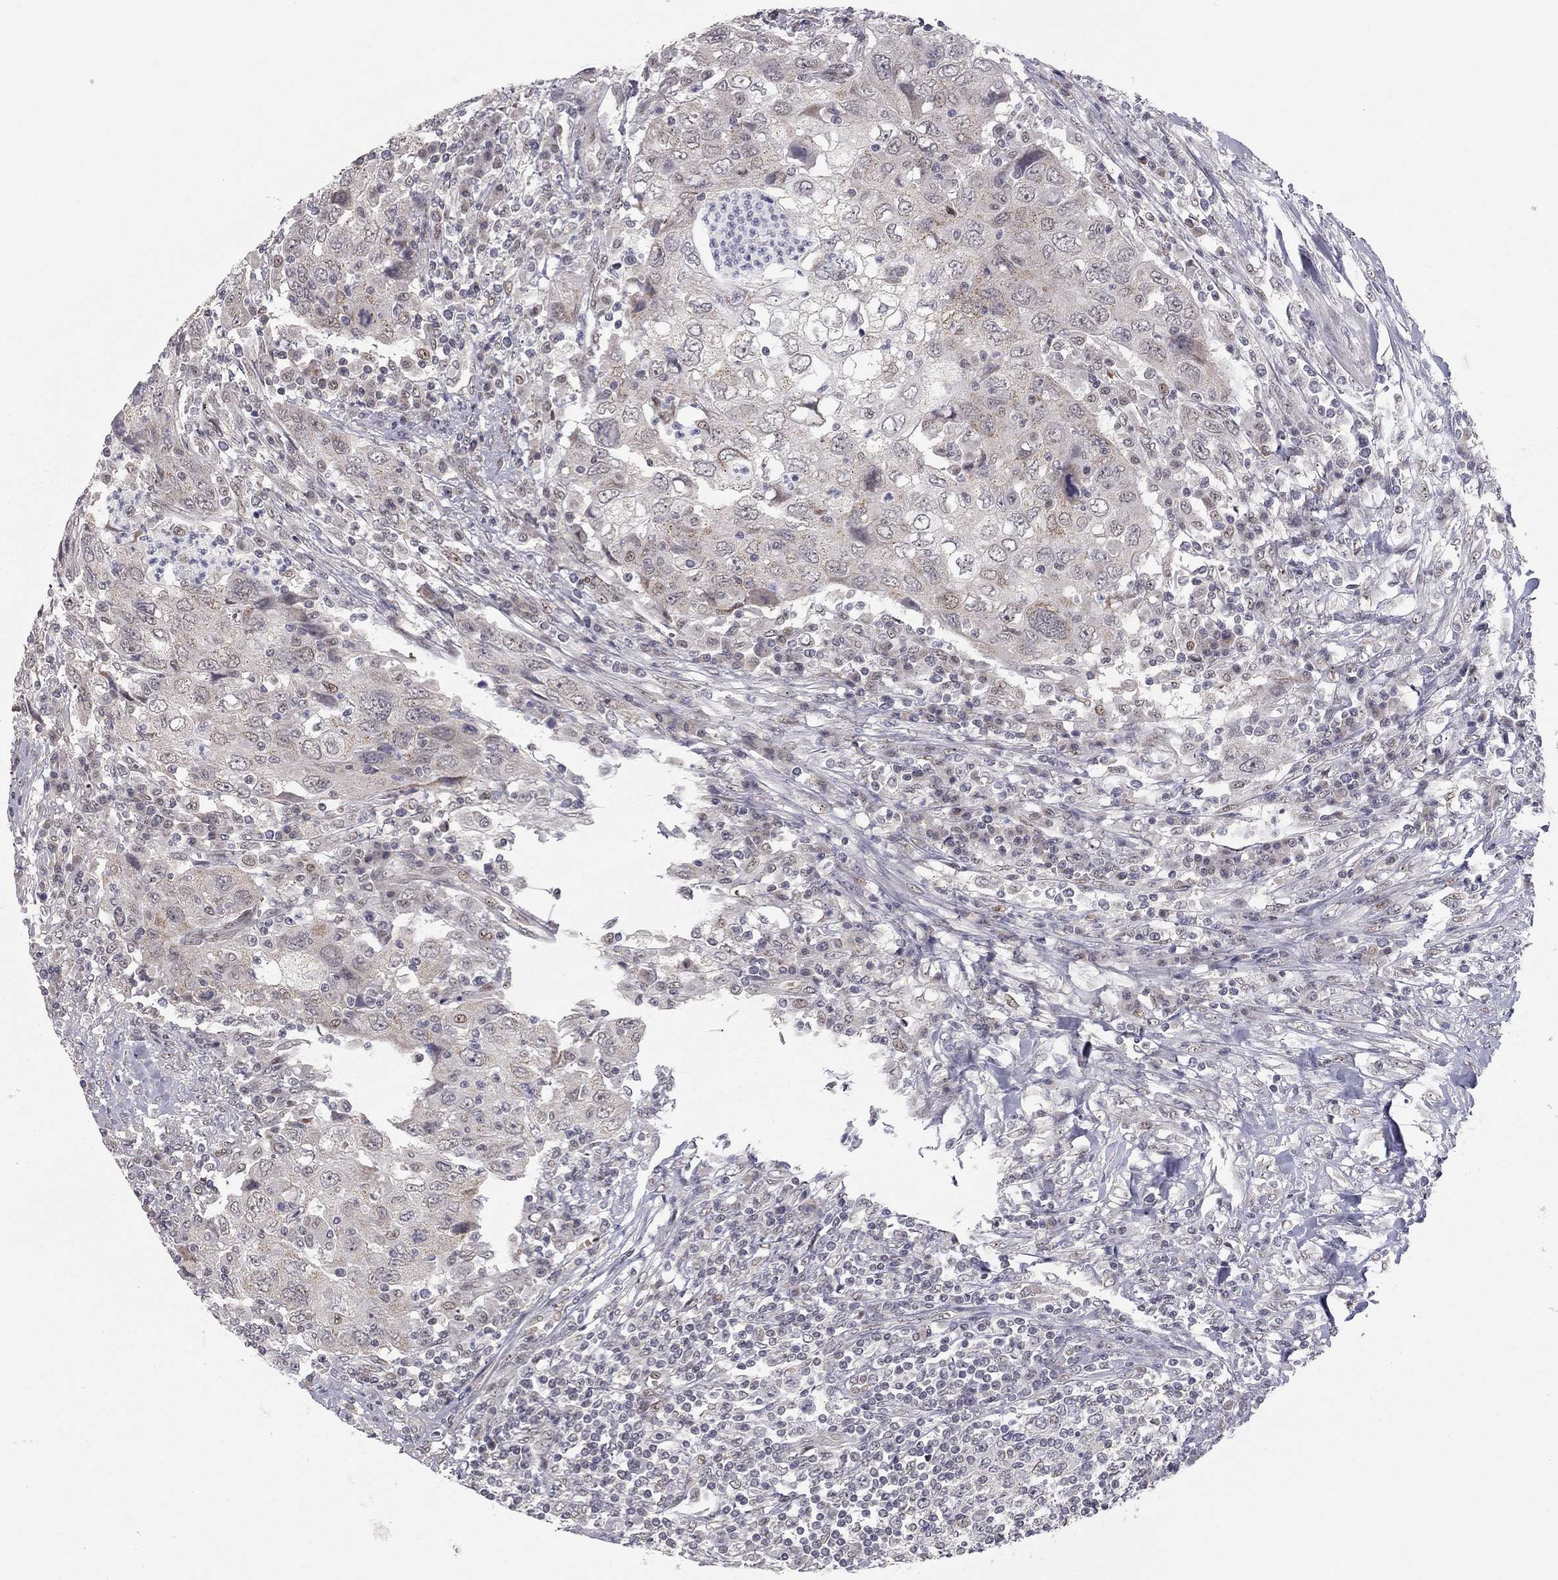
{"staining": {"intensity": "weak", "quantity": "25%-75%", "location": "cytoplasmic/membranous"}, "tissue": "urothelial cancer", "cell_type": "Tumor cells", "image_type": "cancer", "snomed": [{"axis": "morphology", "description": "Urothelial carcinoma, High grade"}, {"axis": "topography", "description": "Urinary bladder"}], "caption": "IHC histopathology image of neoplastic tissue: human urothelial carcinoma (high-grade) stained using immunohistochemistry reveals low levels of weak protein expression localized specifically in the cytoplasmic/membranous of tumor cells, appearing as a cytoplasmic/membranous brown color.", "gene": "MC3R", "patient": {"sex": "male", "age": 76}}